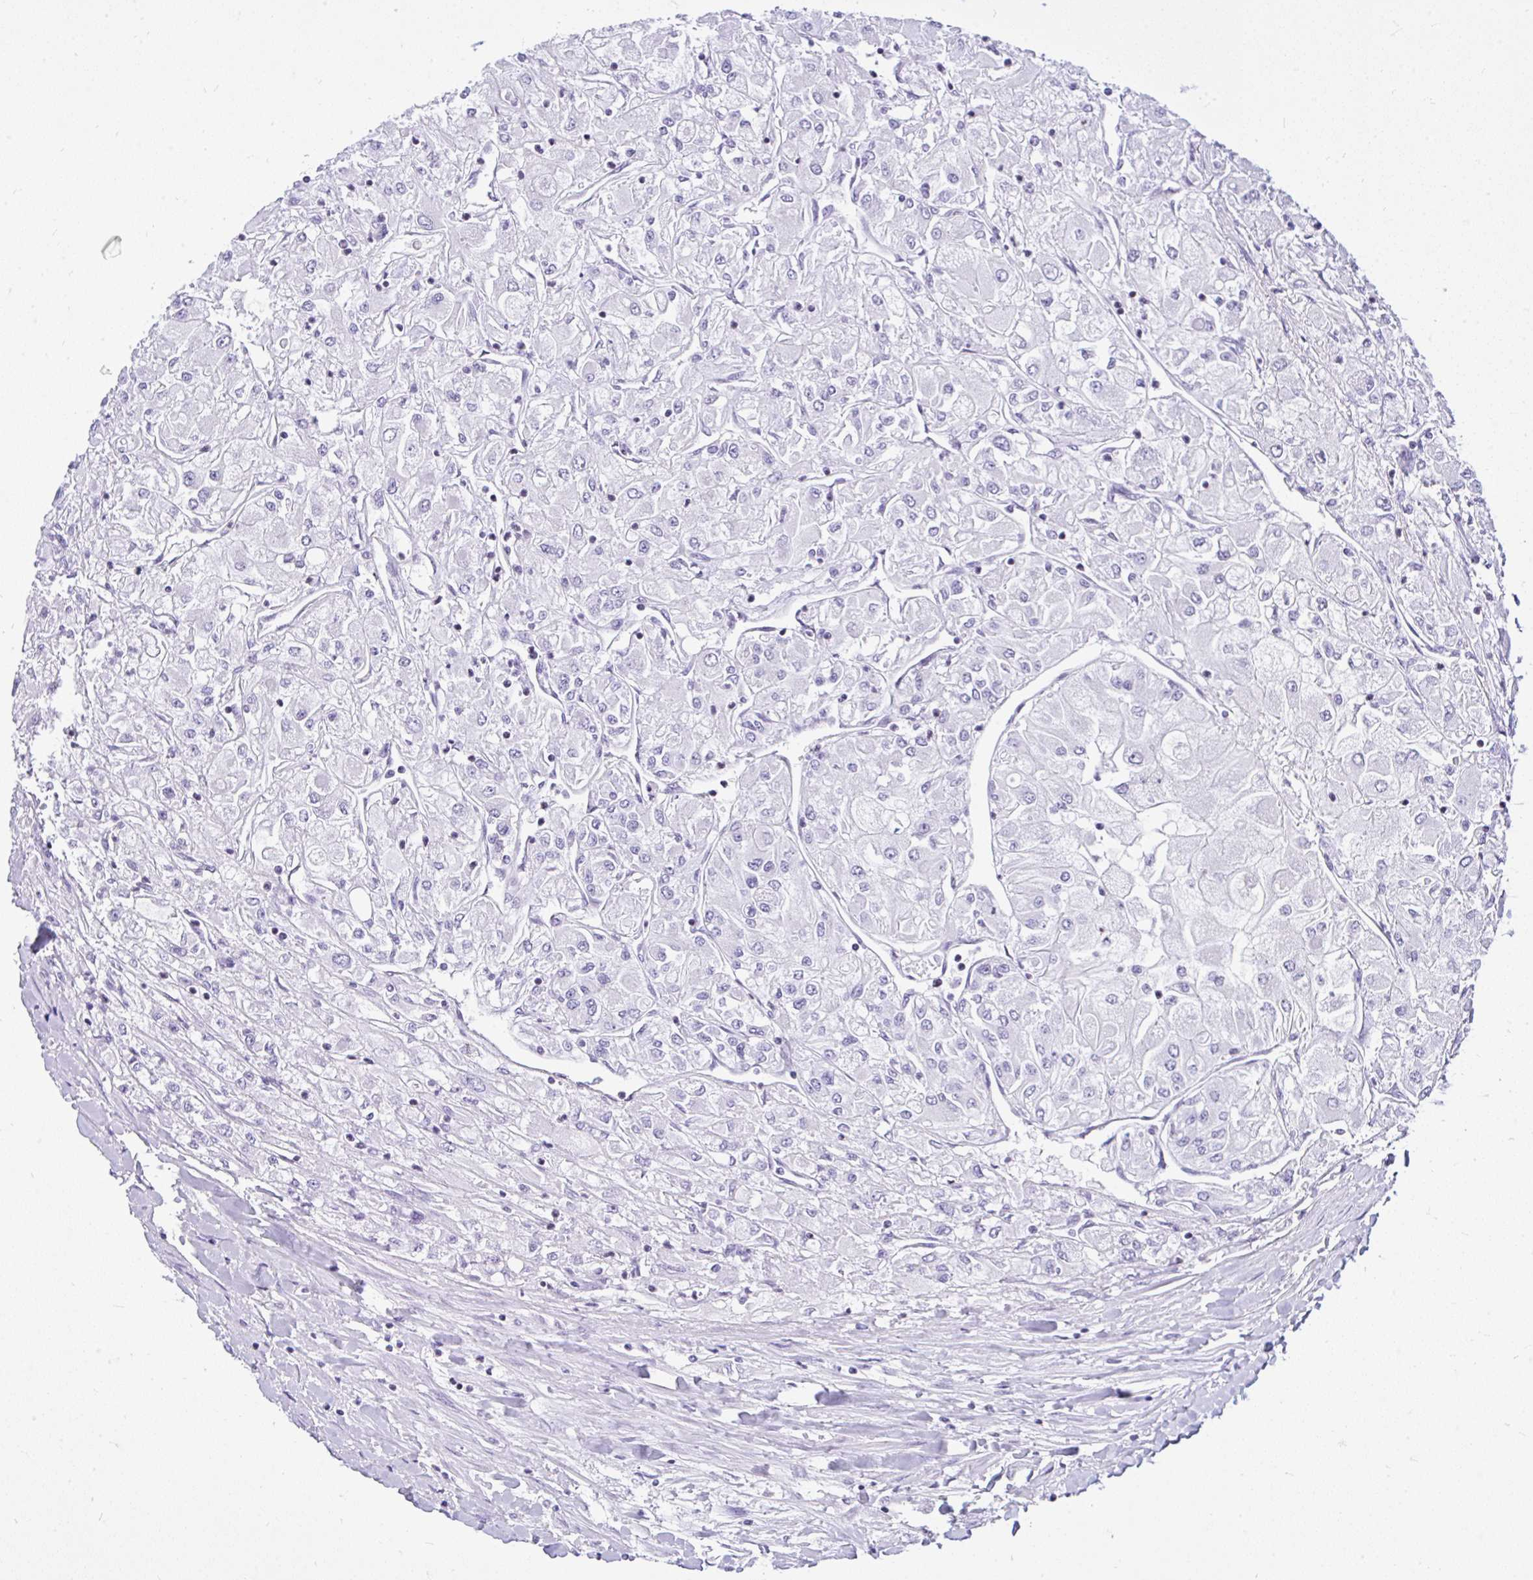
{"staining": {"intensity": "negative", "quantity": "none", "location": "none"}, "tissue": "renal cancer", "cell_type": "Tumor cells", "image_type": "cancer", "snomed": [{"axis": "morphology", "description": "Adenocarcinoma, NOS"}, {"axis": "topography", "description": "Kidney"}], "caption": "Immunohistochemical staining of human adenocarcinoma (renal) shows no significant staining in tumor cells.", "gene": "KRT27", "patient": {"sex": "male", "age": 80}}